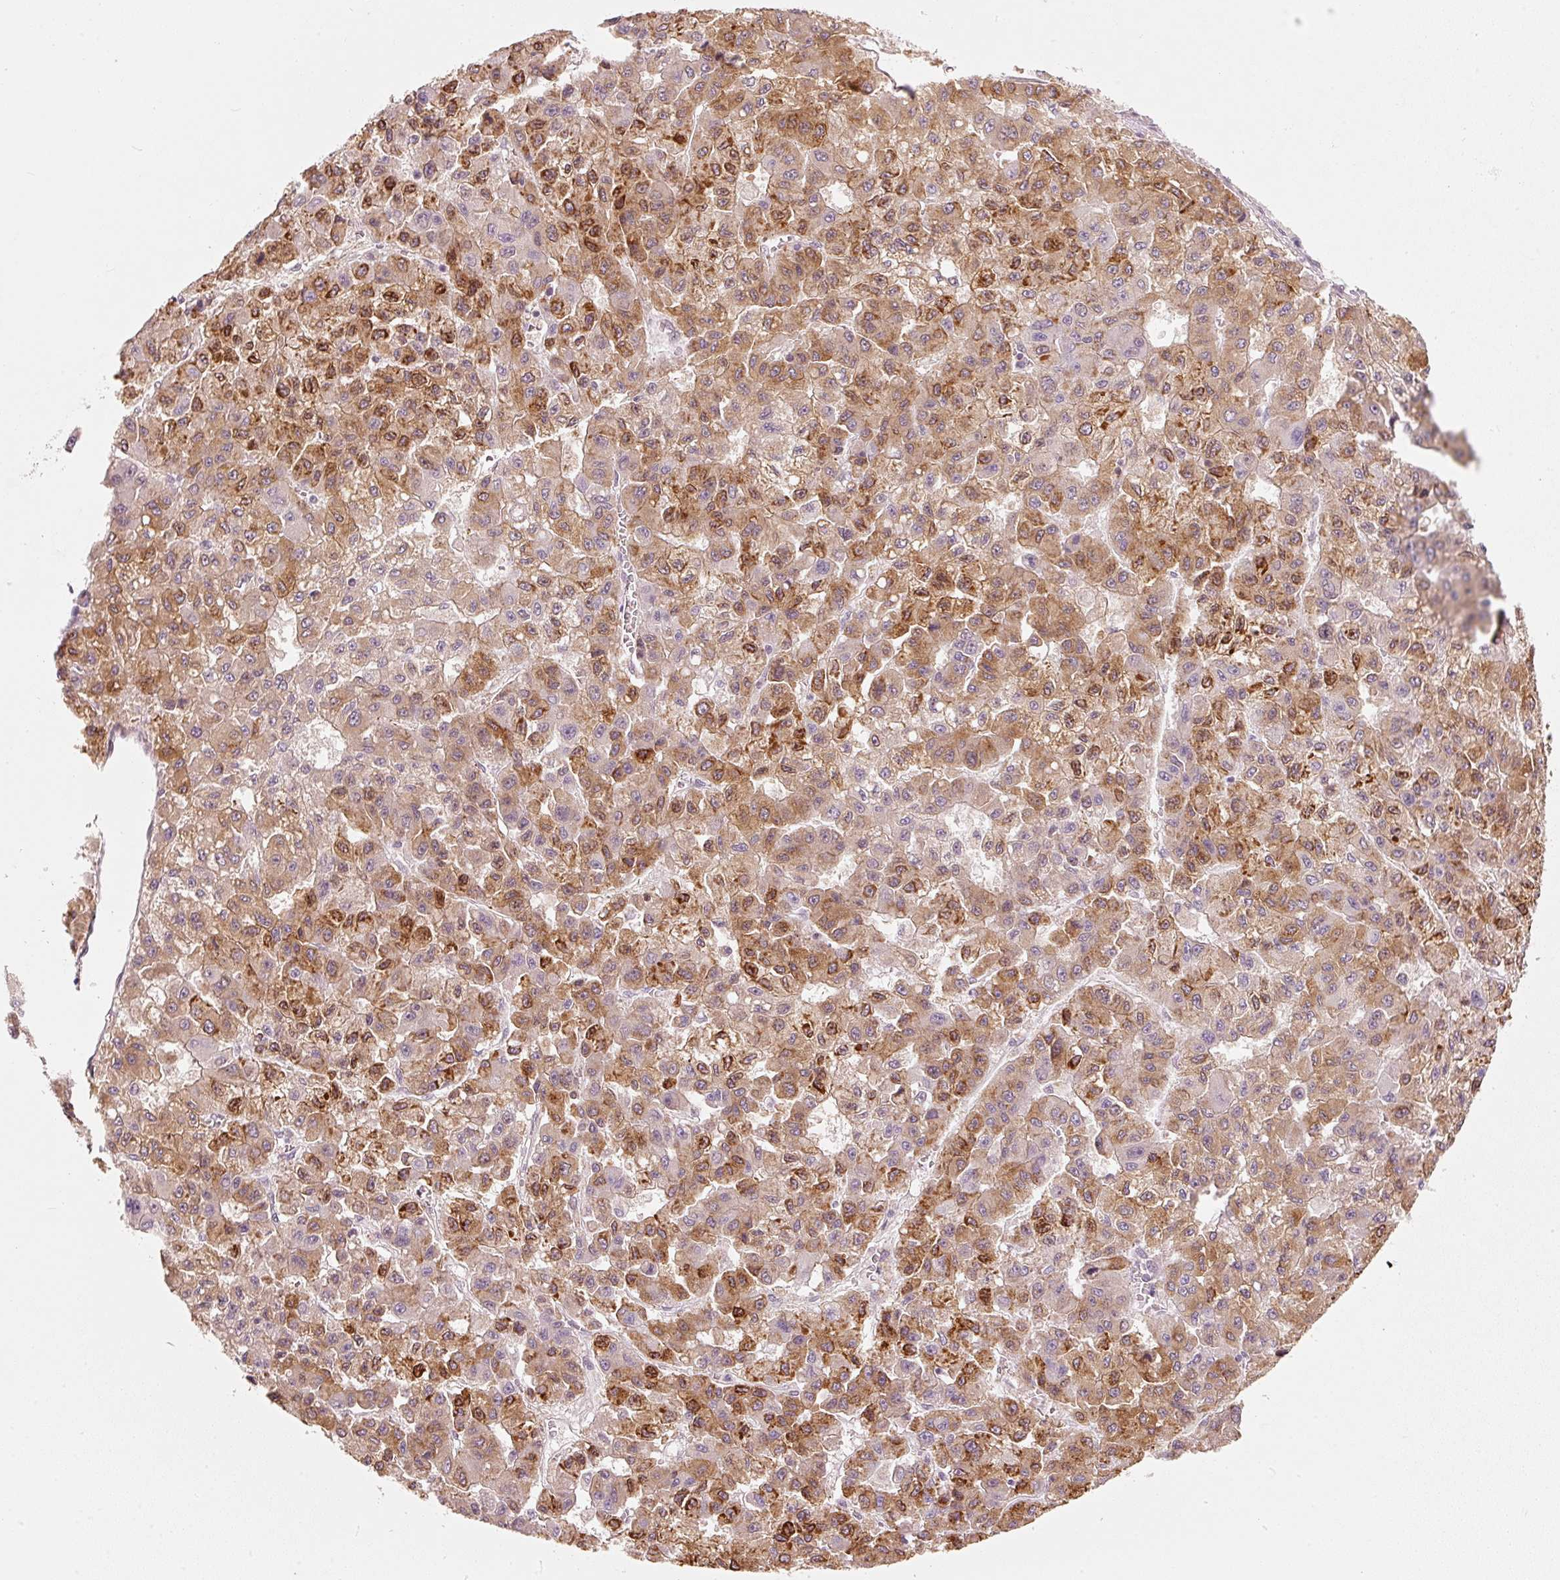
{"staining": {"intensity": "strong", "quantity": "25%-75%", "location": "cytoplasmic/membranous,nuclear"}, "tissue": "liver cancer", "cell_type": "Tumor cells", "image_type": "cancer", "snomed": [{"axis": "morphology", "description": "Carcinoma, Hepatocellular, NOS"}, {"axis": "topography", "description": "Liver"}], "caption": "A brown stain shows strong cytoplasmic/membranous and nuclear staining of a protein in liver hepatocellular carcinoma tumor cells.", "gene": "SLC20A1", "patient": {"sex": "male", "age": 70}}